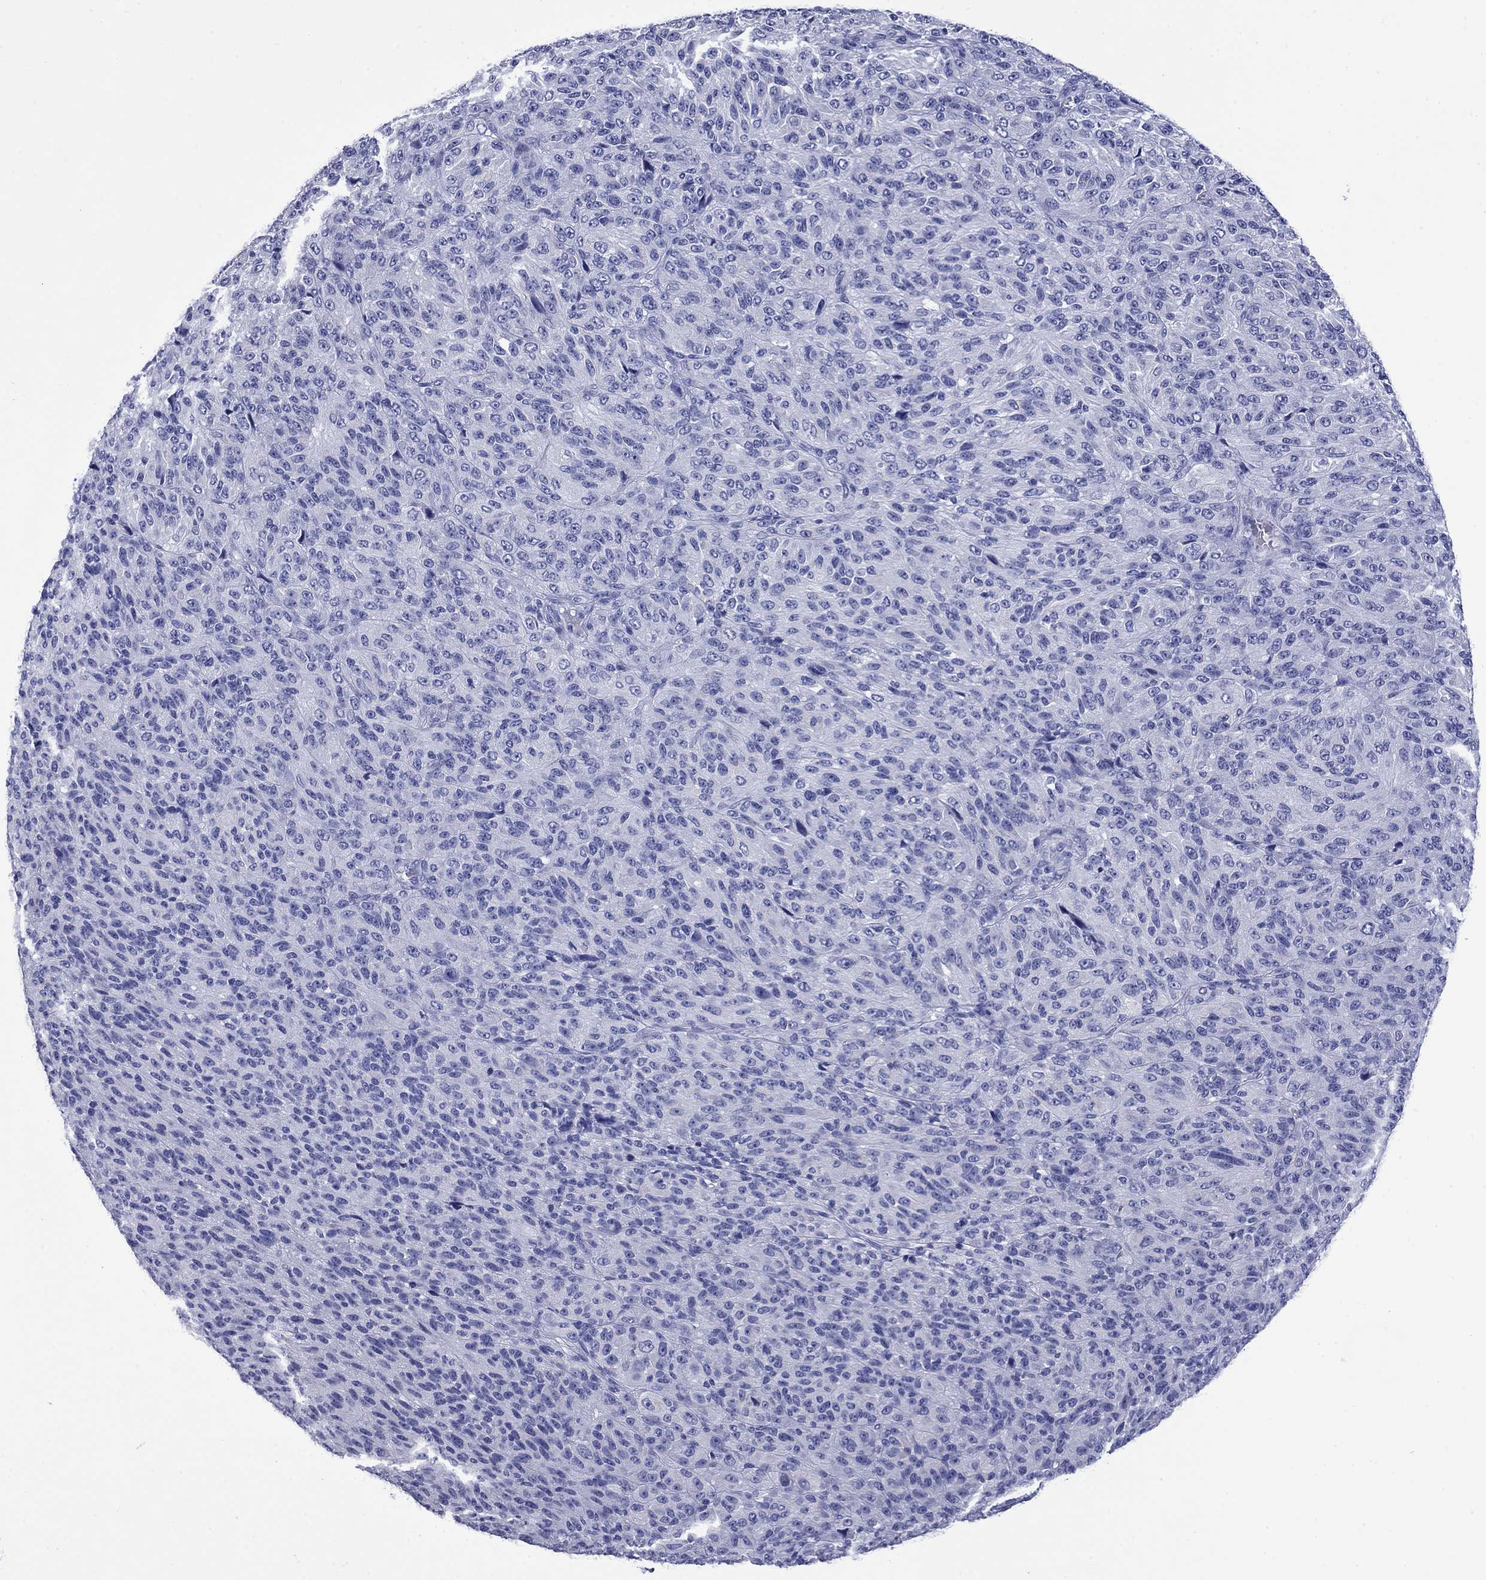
{"staining": {"intensity": "negative", "quantity": "none", "location": "none"}, "tissue": "melanoma", "cell_type": "Tumor cells", "image_type": "cancer", "snomed": [{"axis": "morphology", "description": "Malignant melanoma, Metastatic site"}, {"axis": "topography", "description": "Brain"}], "caption": "Tumor cells show no significant protein positivity in melanoma. (DAB (3,3'-diaminobenzidine) IHC, high magnification).", "gene": "GIP", "patient": {"sex": "female", "age": 56}}